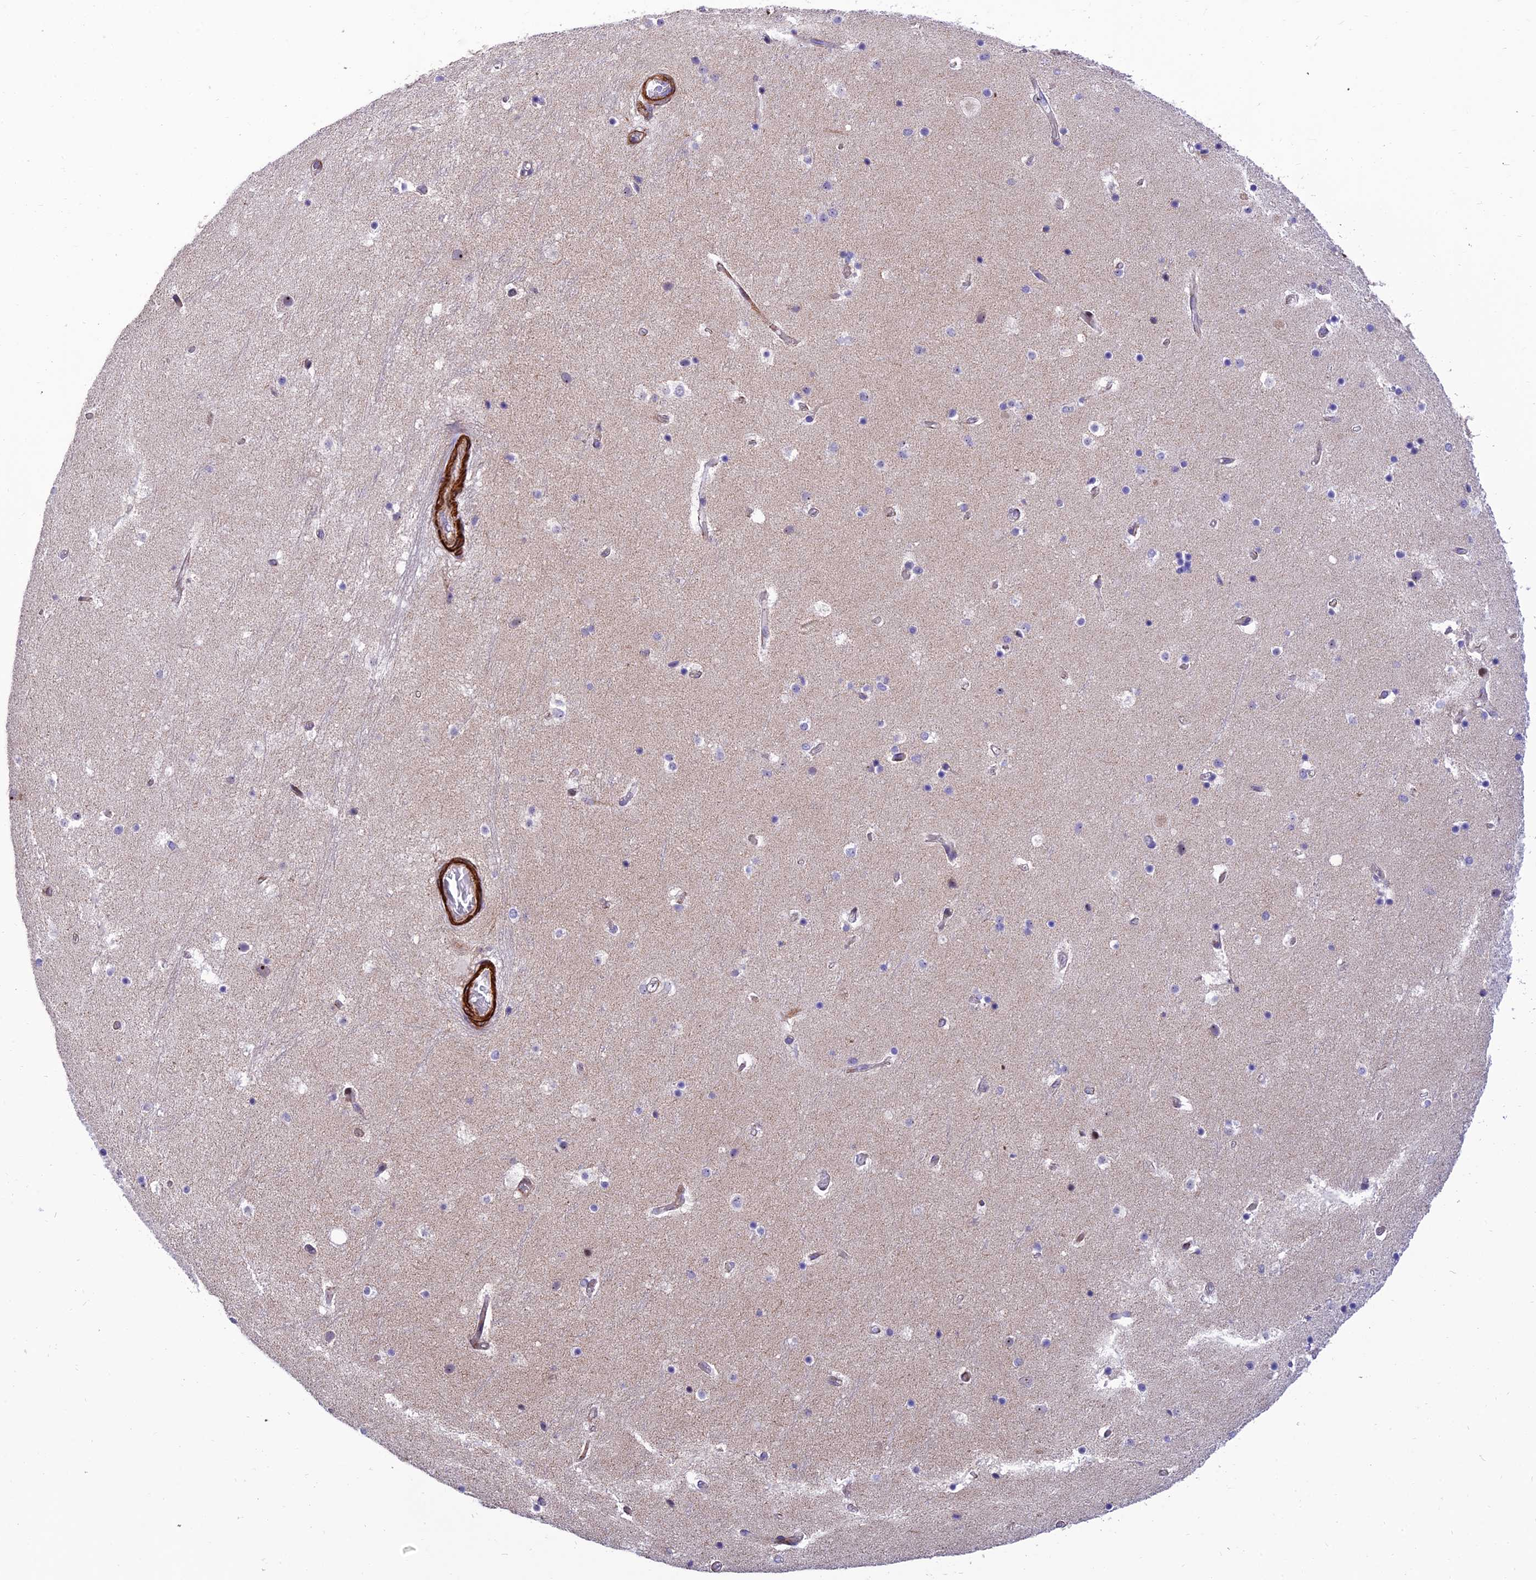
{"staining": {"intensity": "negative", "quantity": "none", "location": "none"}, "tissue": "hippocampus", "cell_type": "Glial cells", "image_type": "normal", "snomed": [{"axis": "morphology", "description": "Normal tissue, NOS"}, {"axis": "topography", "description": "Hippocampus"}], "caption": "Immunohistochemistry (IHC) micrograph of unremarkable hippocampus: human hippocampus stained with DAB reveals no significant protein positivity in glial cells. (Brightfield microscopy of DAB (3,3'-diaminobenzidine) immunohistochemistry (IHC) at high magnification).", "gene": "KBTBD7", "patient": {"sex": "female", "age": 52}}